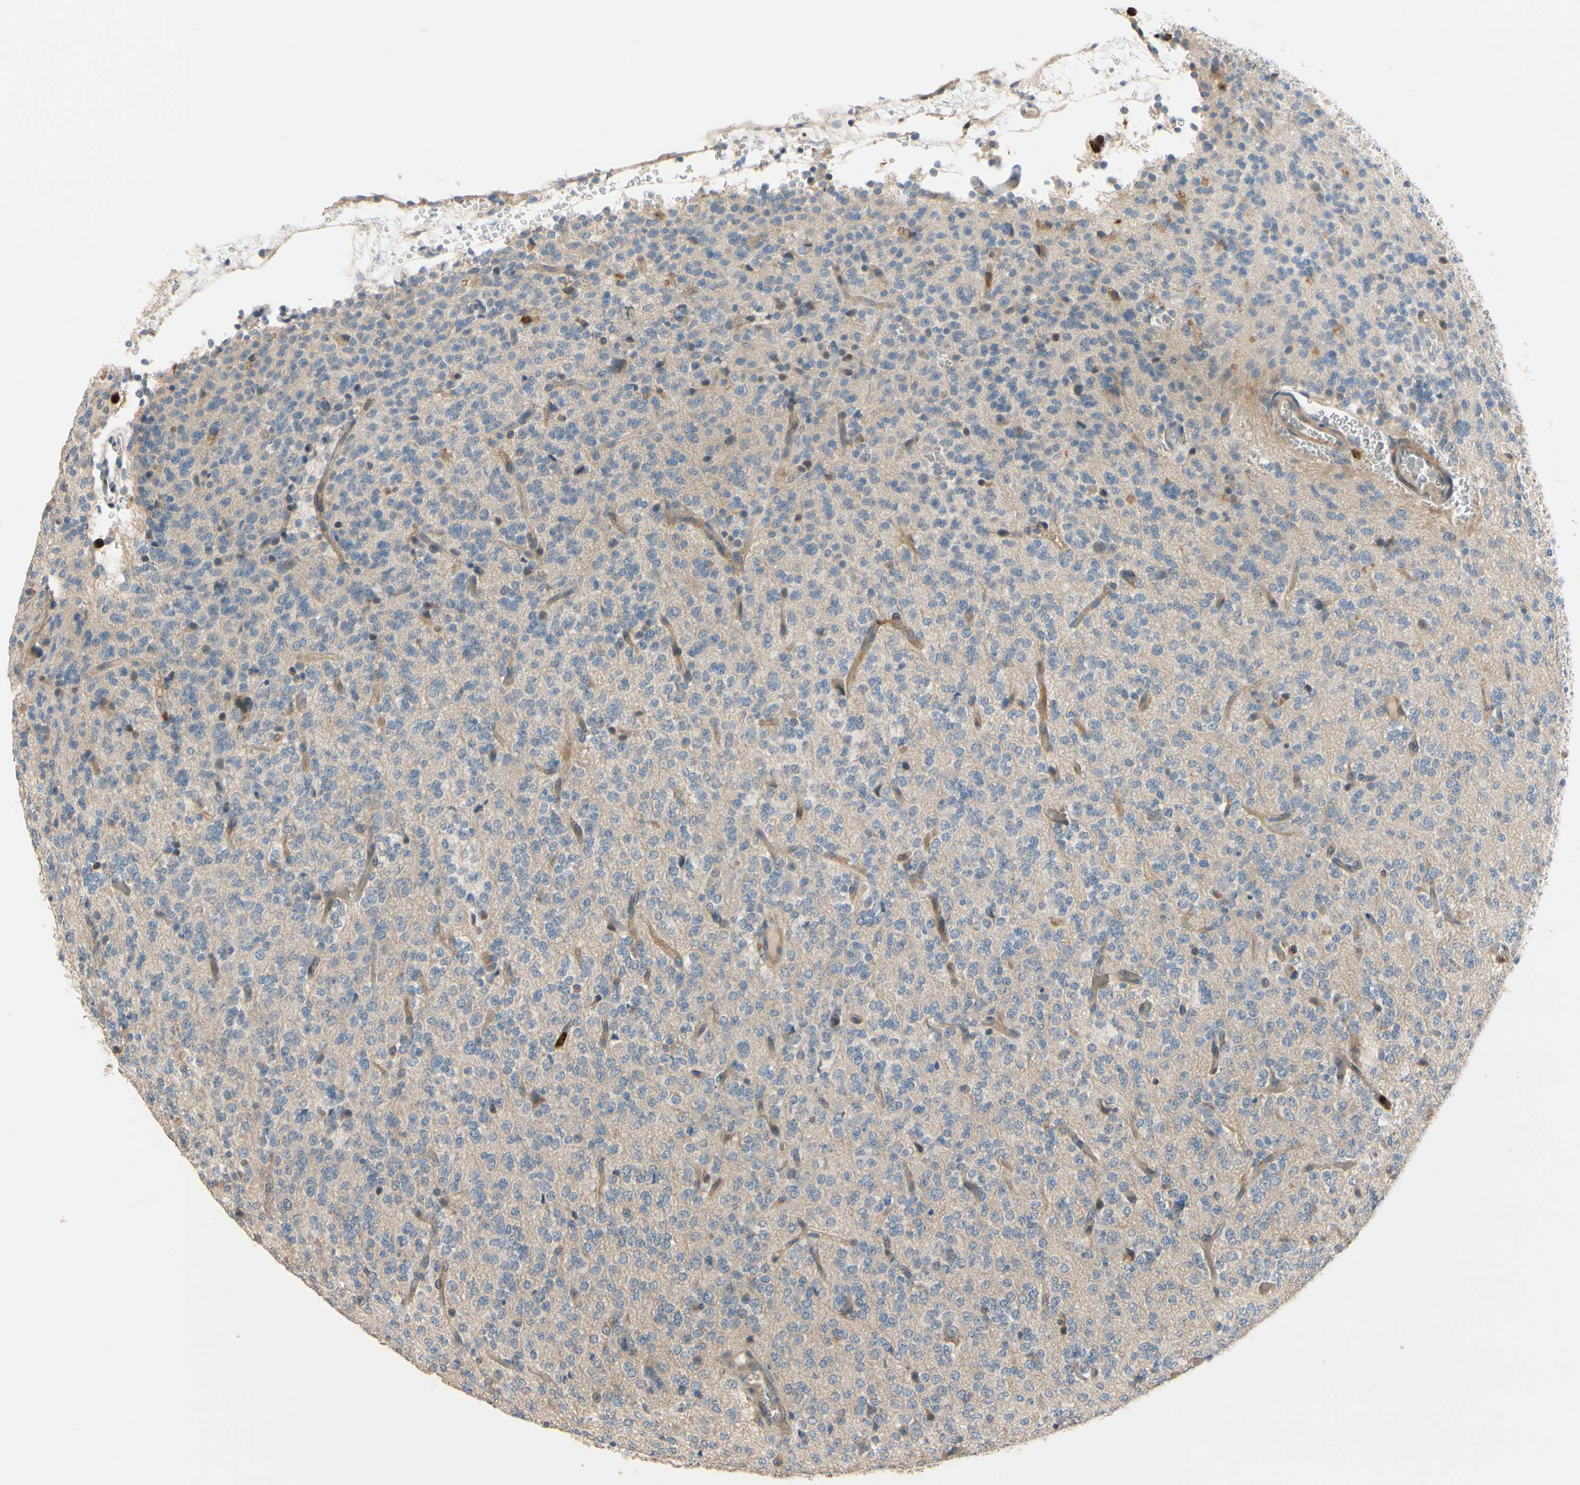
{"staining": {"intensity": "negative", "quantity": "none", "location": "none"}, "tissue": "glioma", "cell_type": "Tumor cells", "image_type": "cancer", "snomed": [{"axis": "morphology", "description": "Glioma, malignant, Low grade"}, {"axis": "topography", "description": "Brain"}], "caption": "IHC histopathology image of neoplastic tissue: low-grade glioma (malignant) stained with DAB (3,3'-diaminobenzidine) demonstrates no significant protein positivity in tumor cells.", "gene": "SIGLEC5", "patient": {"sex": "male", "age": 38}}